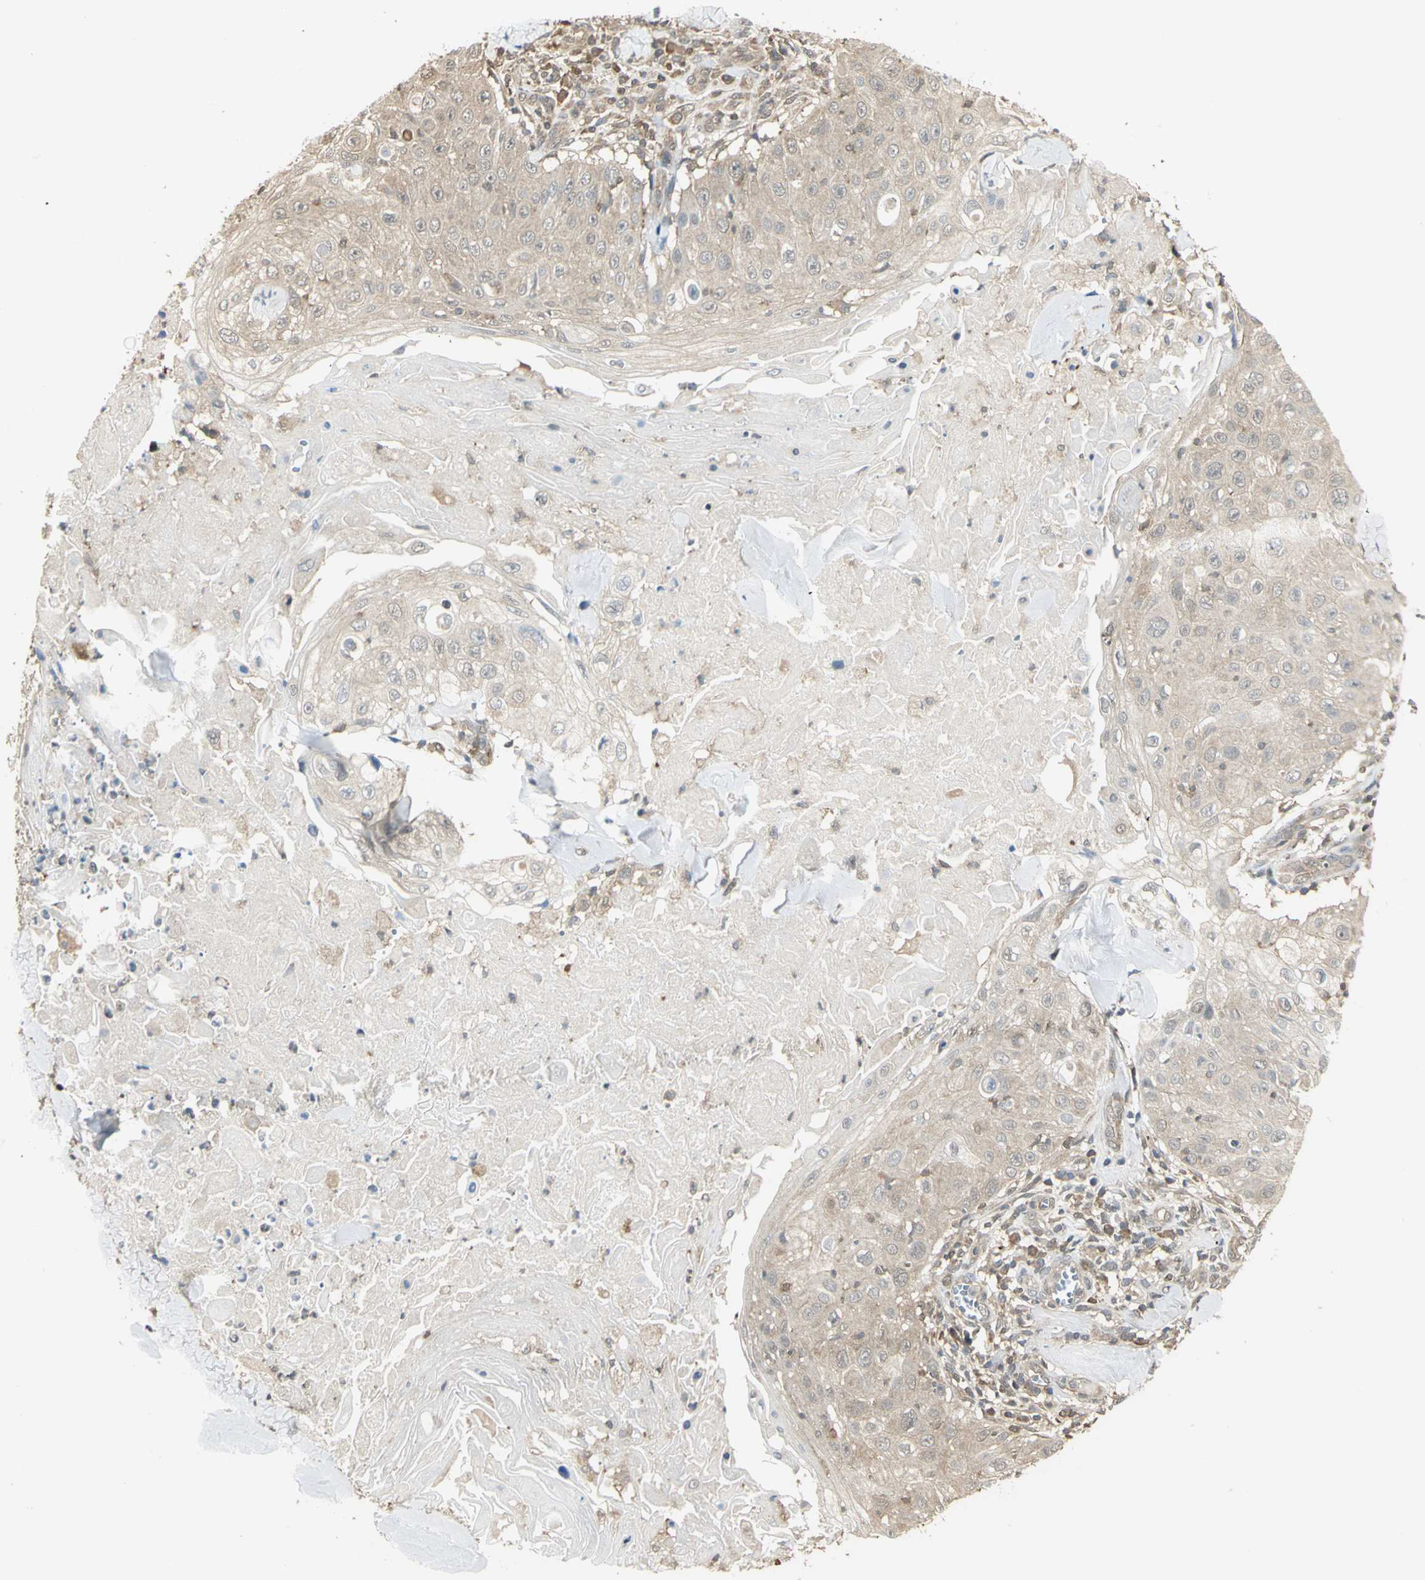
{"staining": {"intensity": "weak", "quantity": ">75%", "location": "cytoplasmic/membranous"}, "tissue": "skin cancer", "cell_type": "Tumor cells", "image_type": "cancer", "snomed": [{"axis": "morphology", "description": "Squamous cell carcinoma, NOS"}, {"axis": "topography", "description": "Skin"}], "caption": "This photomicrograph exhibits immunohistochemistry (IHC) staining of squamous cell carcinoma (skin), with low weak cytoplasmic/membranous staining in about >75% of tumor cells.", "gene": "PARK7", "patient": {"sex": "male", "age": 86}}